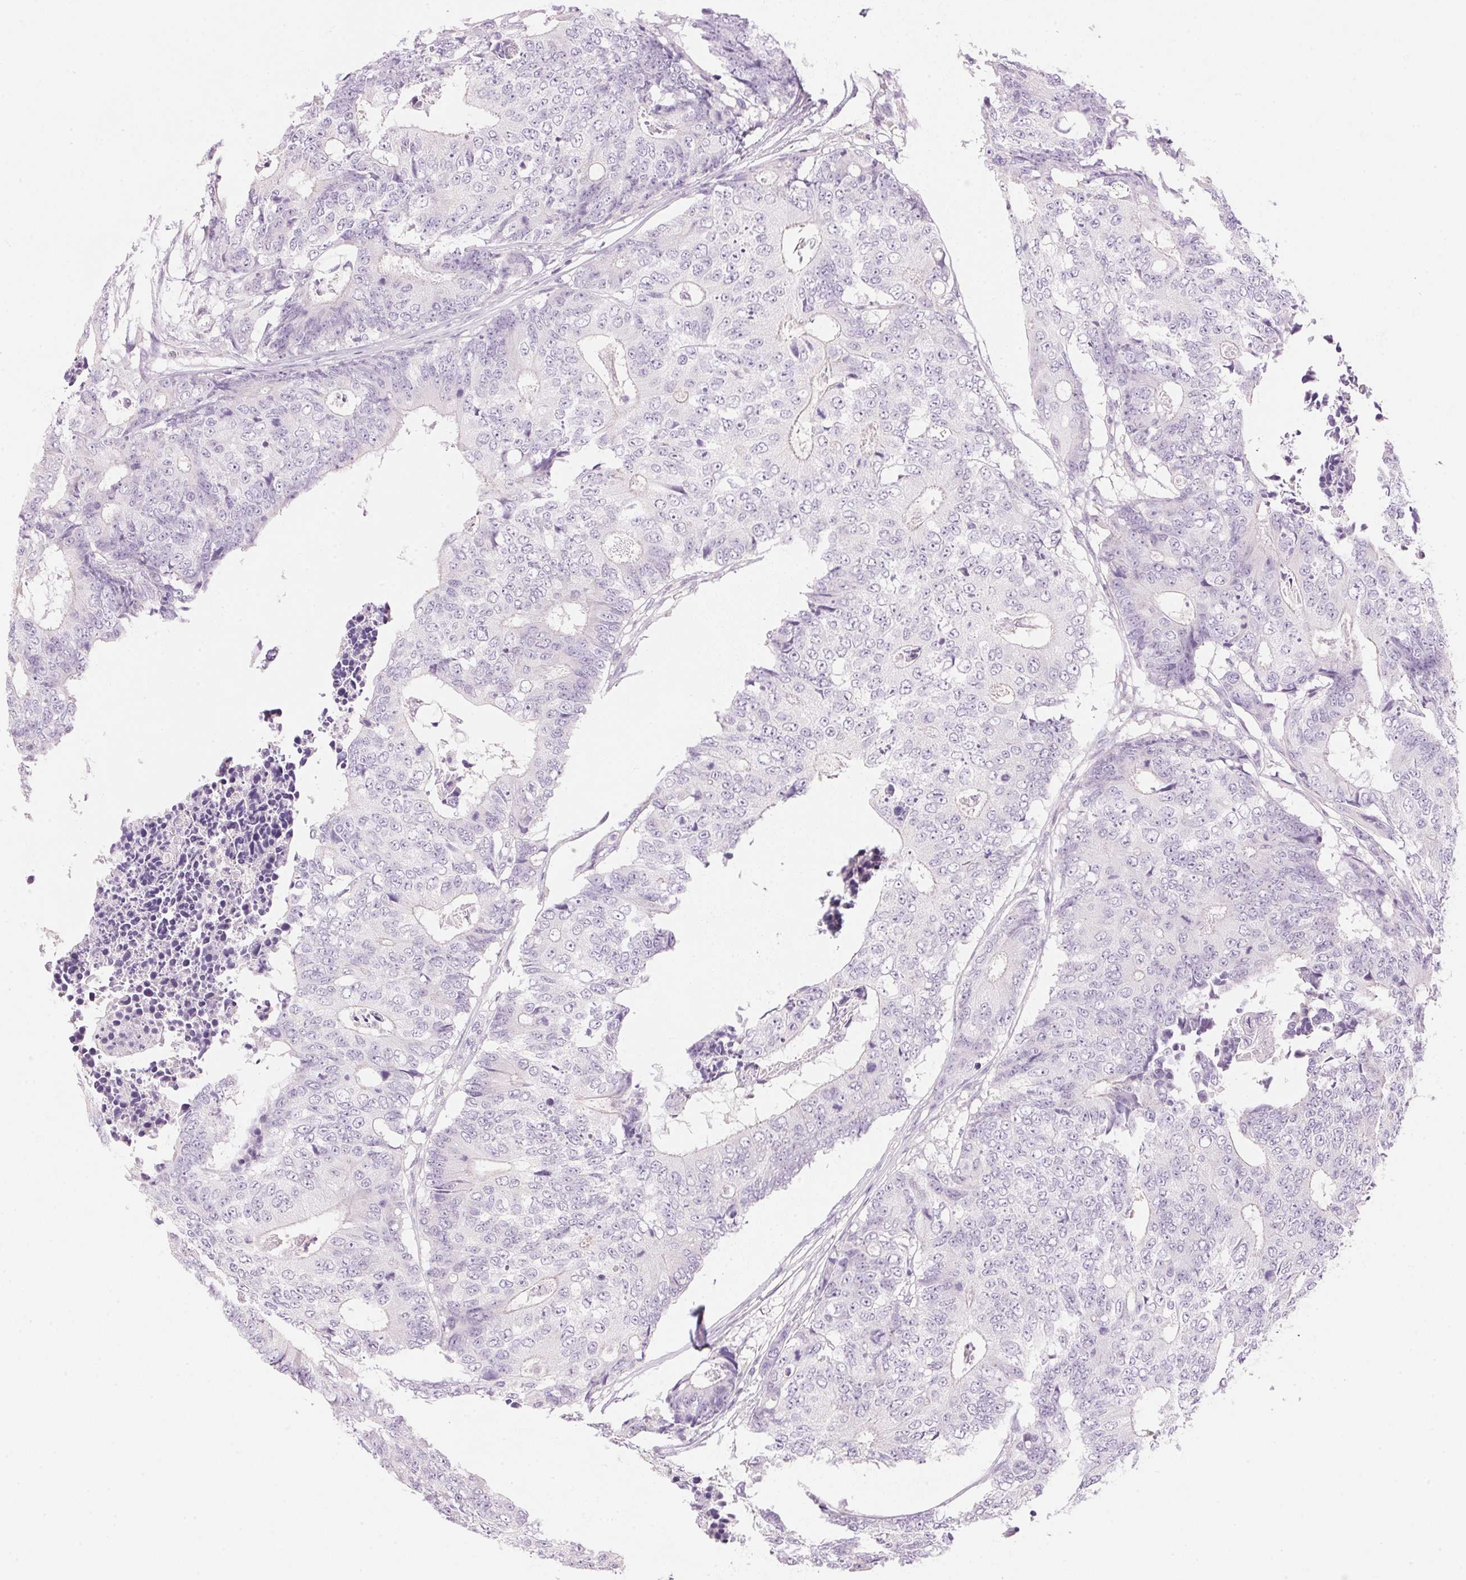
{"staining": {"intensity": "negative", "quantity": "none", "location": "none"}, "tissue": "colorectal cancer", "cell_type": "Tumor cells", "image_type": "cancer", "snomed": [{"axis": "morphology", "description": "Adenocarcinoma, NOS"}, {"axis": "topography", "description": "Colon"}], "caption": "An immunohistochemistry photomicrograph of colorectal cancer (adenocarcinoma) is shown. There is no staining in tumor cells of colorectal cancer (adenocarcinoma).", "gene": "HSD17B2", "patient": {"sex": "female", "age": 48}}